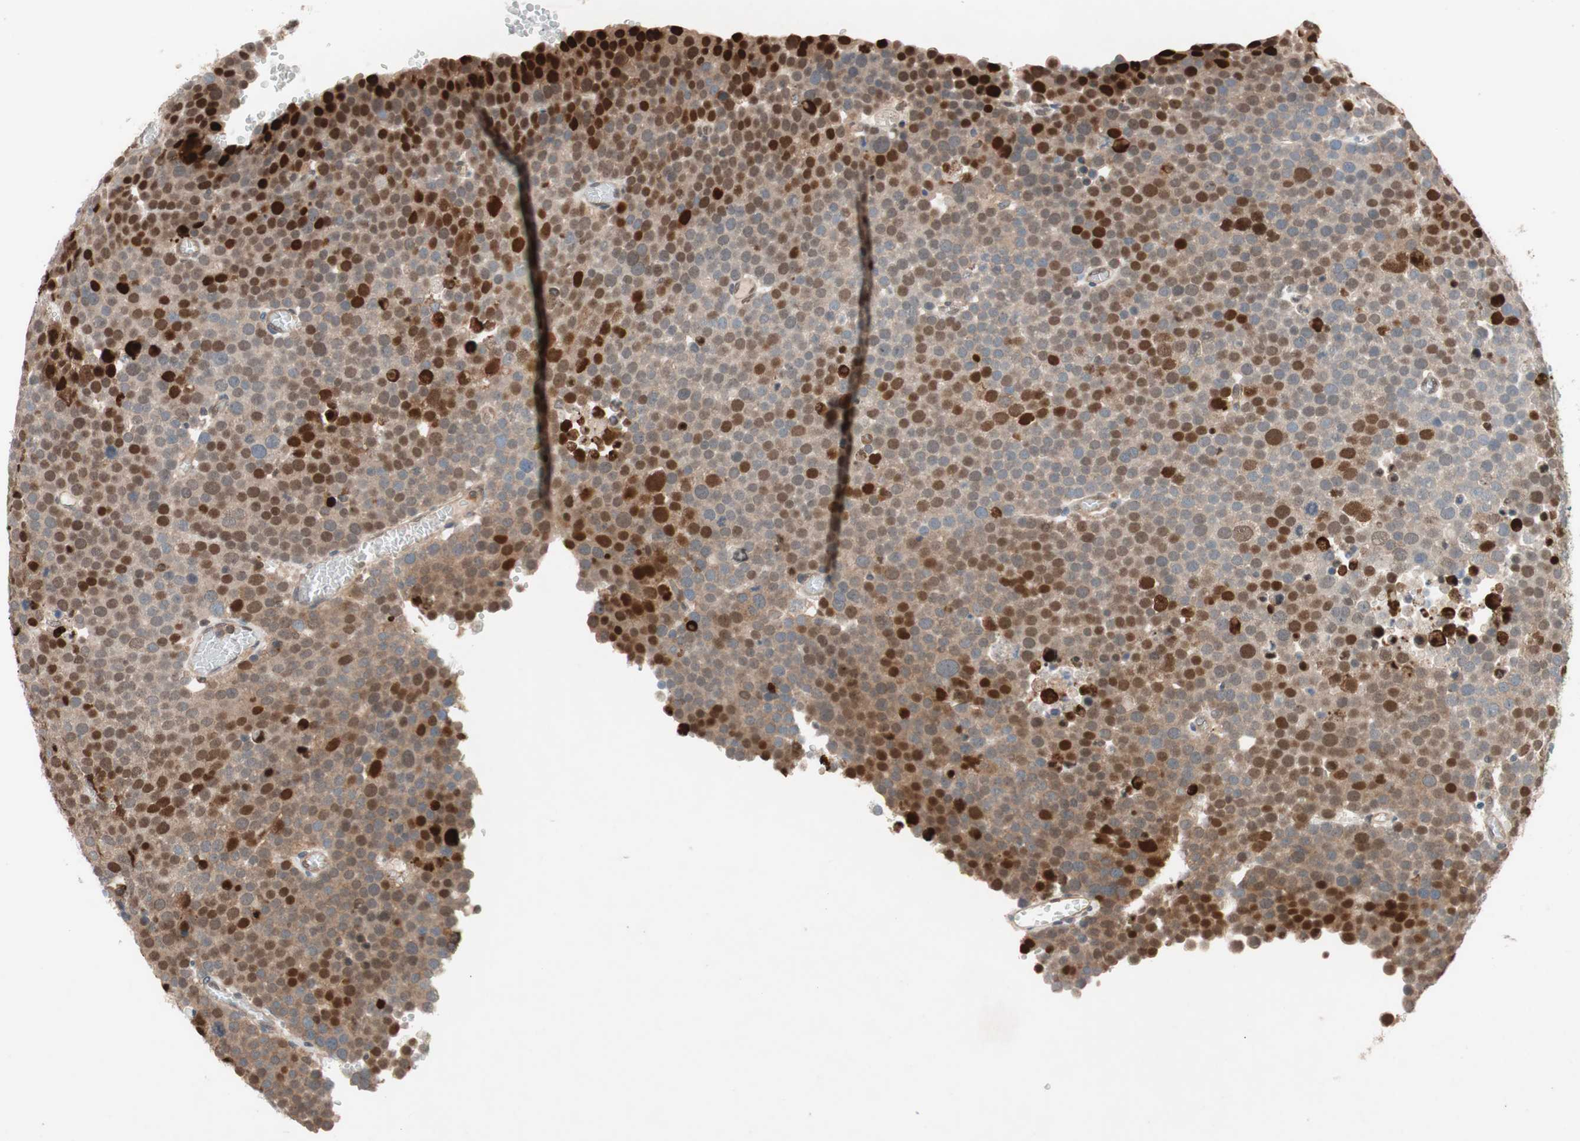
{"staining": {"intensity": "strong", "quantity": "25%-75%", "location": "nuclear"}, "tissue": "testis cancer", "cell_type": "Tumor cells", "image_type": "cancer", "snomed": [{"axis": "morphology", "description": "Seminoma, NOS"}, {"axis": "topography", "description": "Testis"}], "caption": "This photomicrograph displays IHC staining of testis seminoma, with high strong nuclear positivity in about 25%-75% of tumor cells.", "gene": "GALT", "patient": {"sex": "male", "age": 71}}